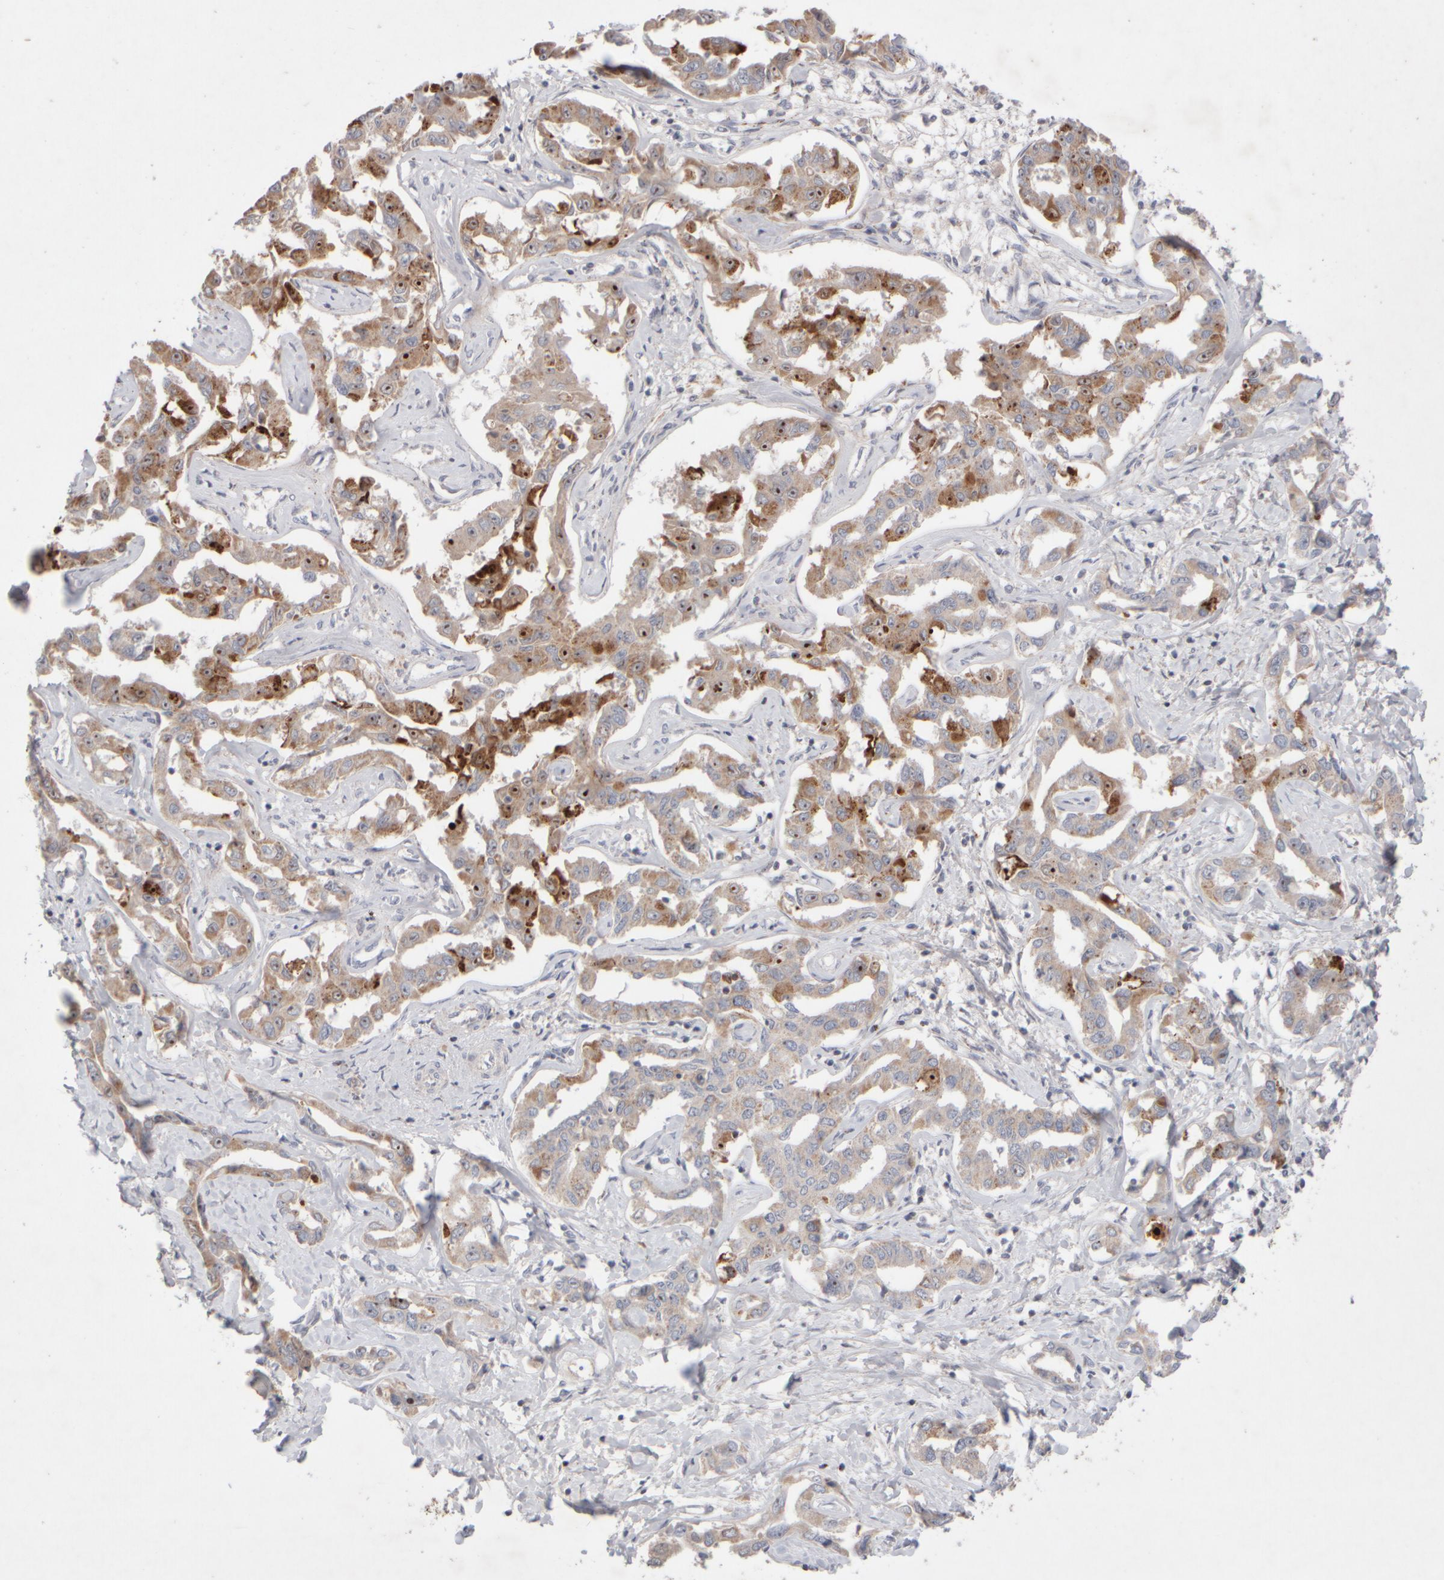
{"staining": {"intensity": "moderate", "quantity": ">75%", "location": "cytoplasmic/membranous,nuclear"}, "tissue": "liver cancer", "cell_type": "Tumor cells", "image_type": "cancer", "snomed": [{"axis": "morphology", "description": "Cholangiocarcinoma"}, {"axis": "topography", "description": "Liver"}], "caption": "This image demonstrates IHC staining of human cholangiocarcinoma (liver), with medium moderate cytoplasmic/membranous and nuclear expression in about >75% of tumor cells.", "gene": "CHADL", "patient": {"sex": "male", "age": 59}}